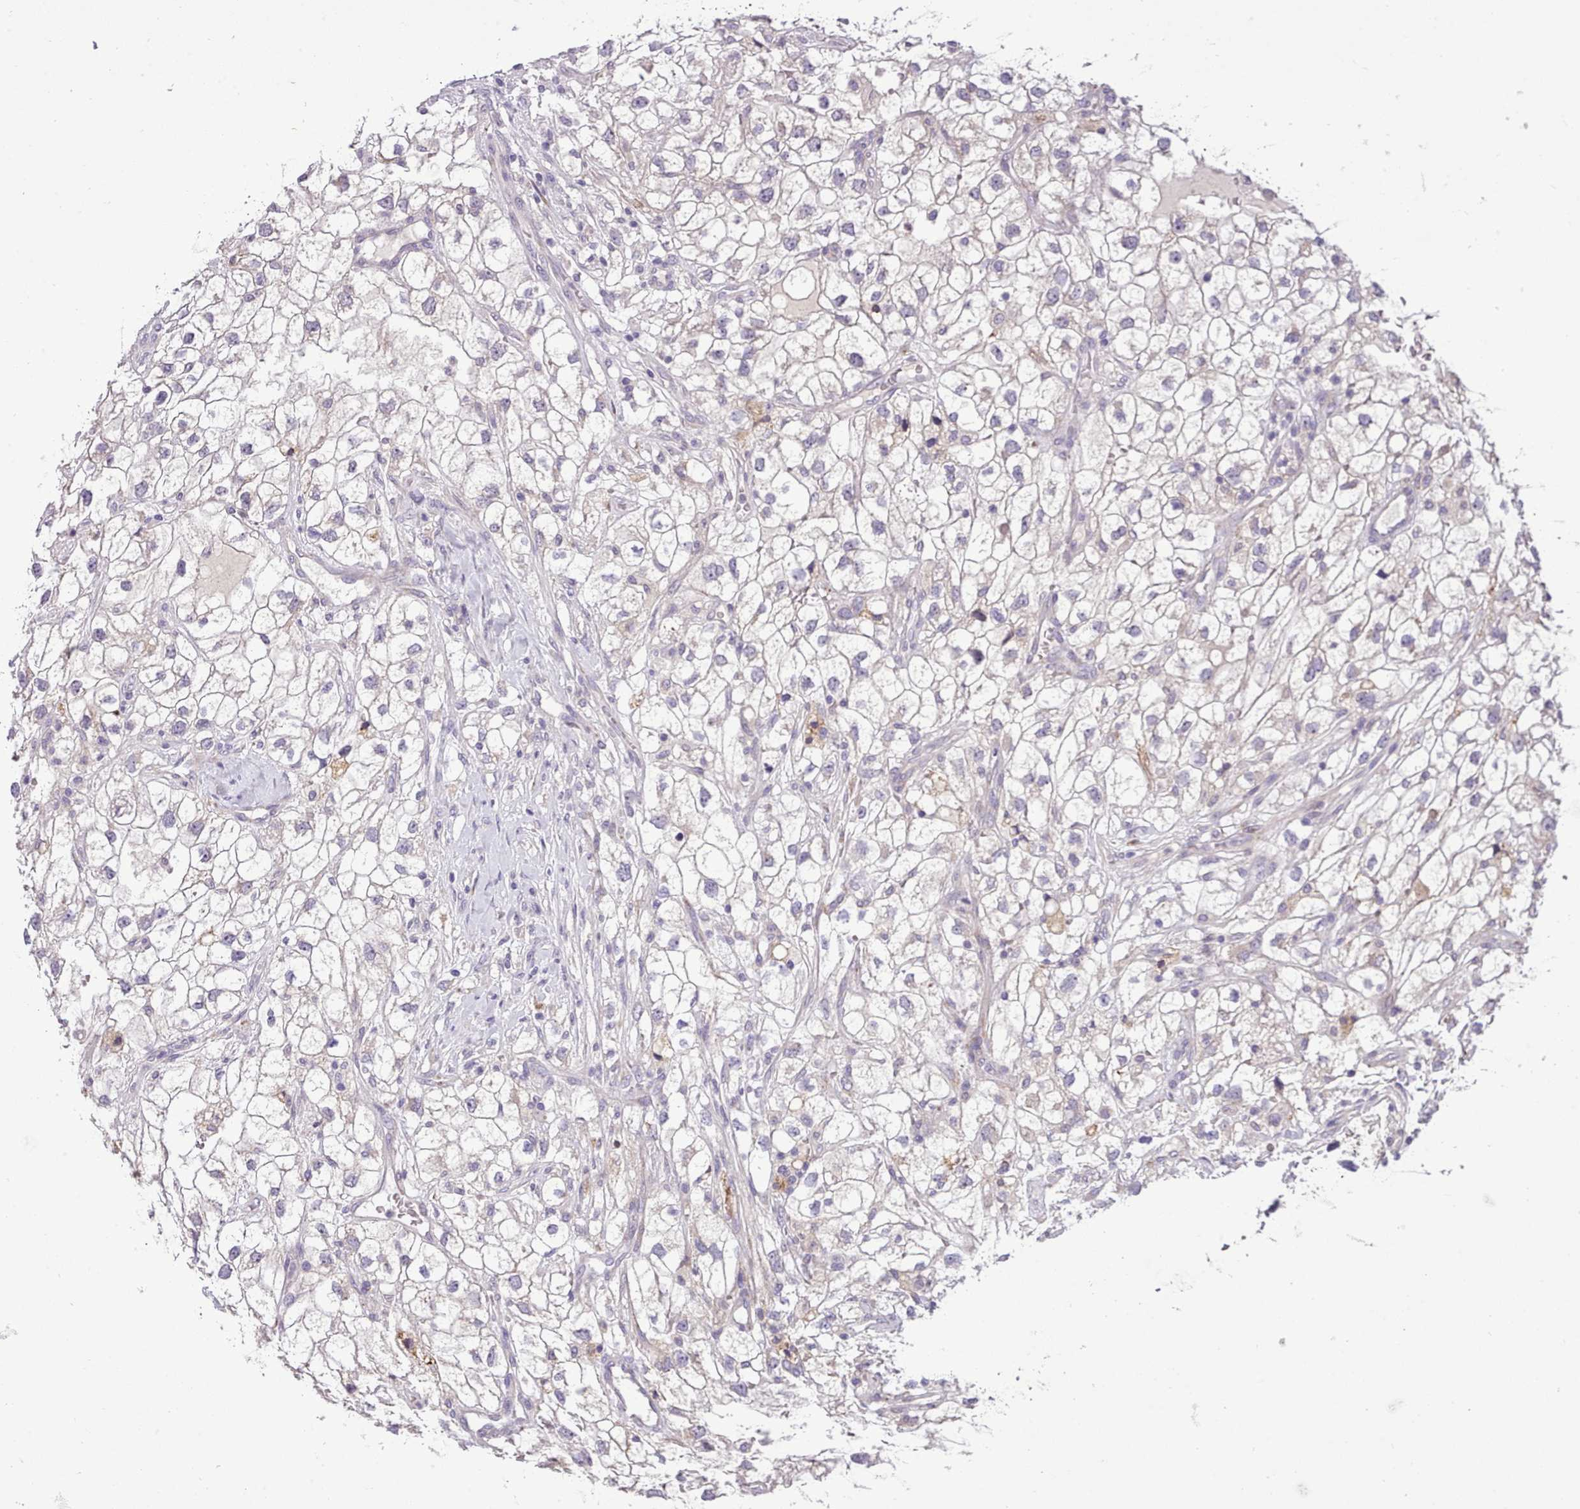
{"staining": {"intensity": "negative", "quantity": "none", "location": "none"}, "tissue": "renal cancer", "cell_type": "Tumor cells", "image_type": "cancer", "snomed": [{"axis": "morphology", "description": "Adenocarcinoma, NOS"}, {"axis": "topography", "description": "Kidney"}], "caption": "This is a histopathology image of immunohistochemistry staining of renal cancer, which shows no positivity in tumor cells.", "gene": "FAM83E", "patient": {"sex": "male", "age": 59}}